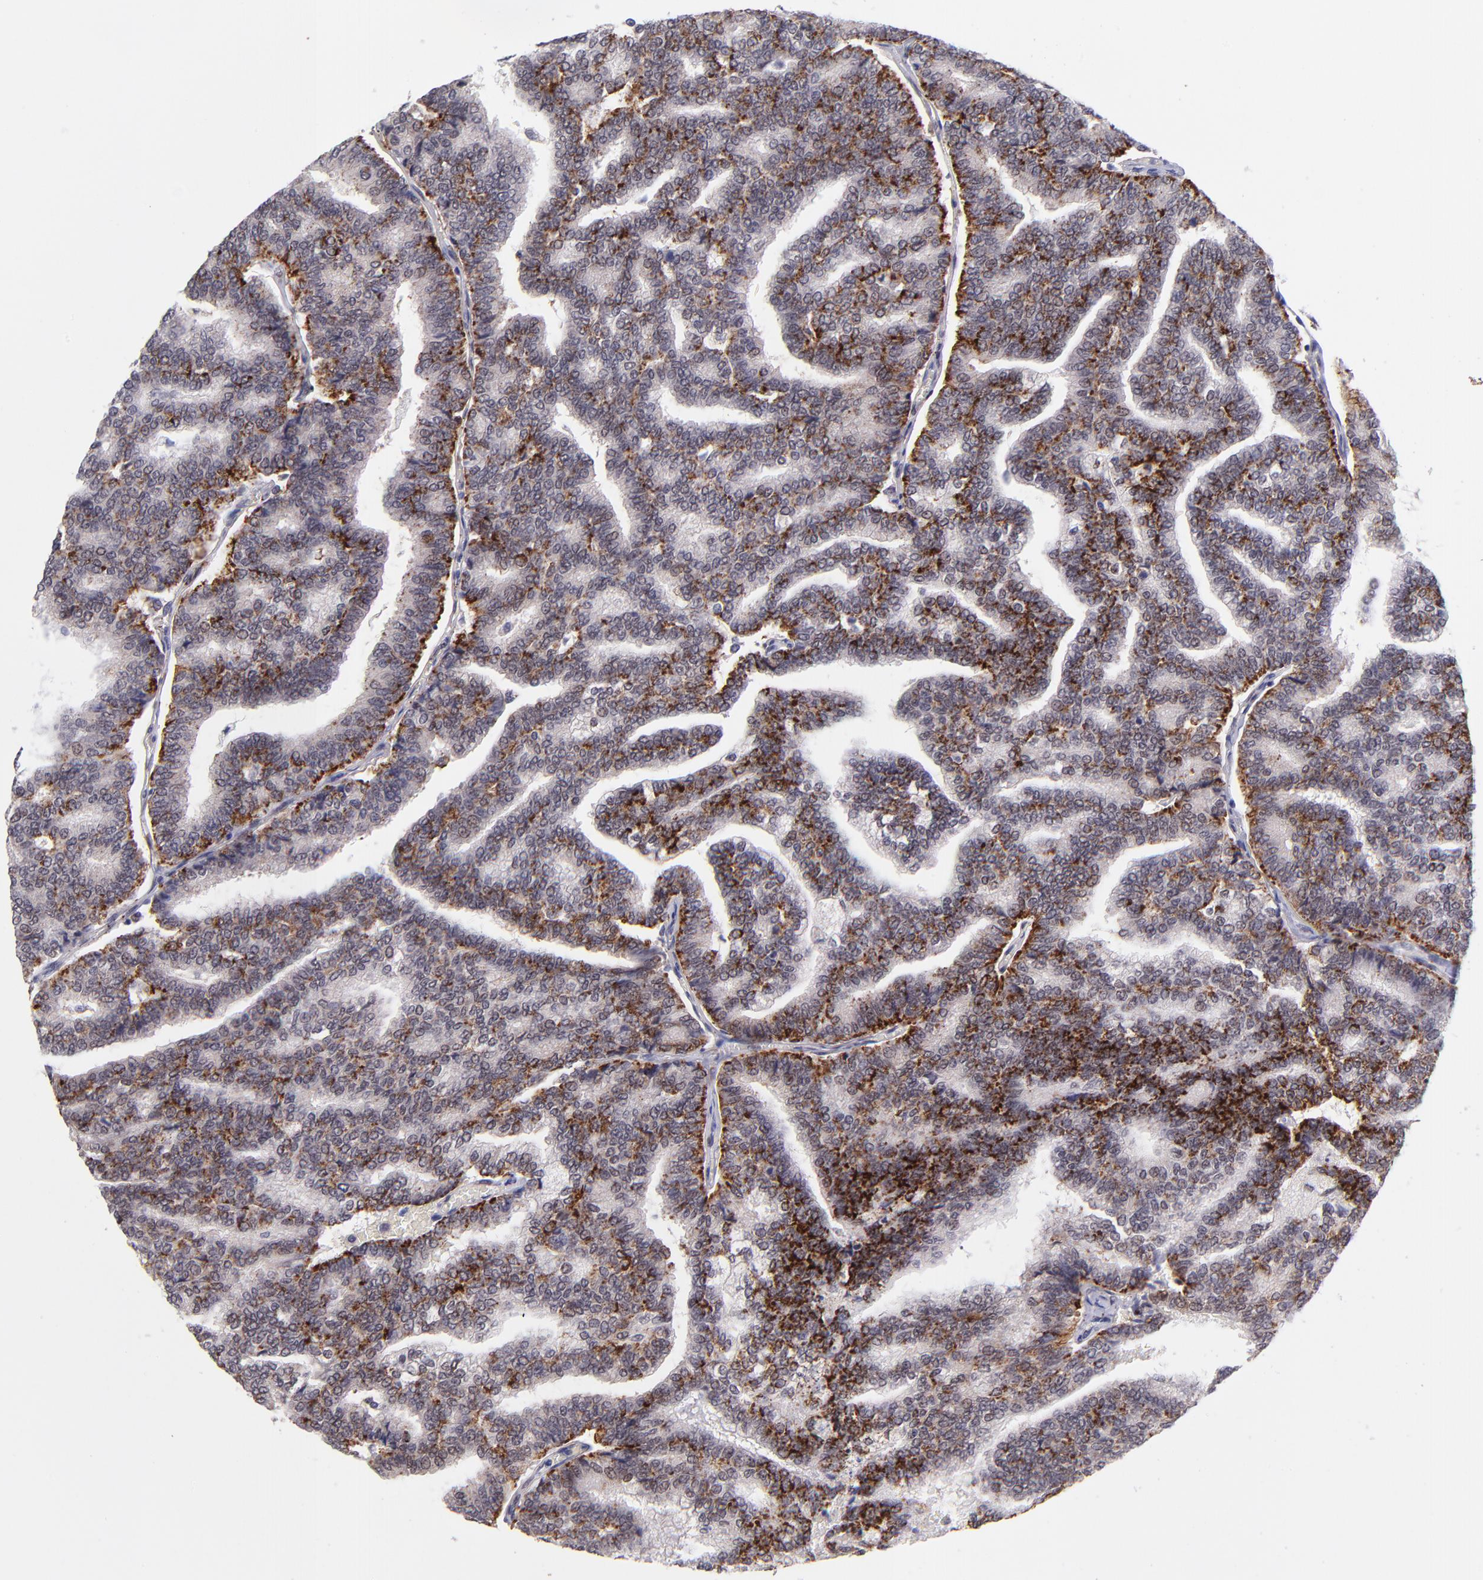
{"staining": {"intensity": "moderate", "quantity": ">75%", "location": "cytoplasmic/membranous"}, "tissue": "thyroid cancer", "cell_type": "Tumor cells", "image_type": "cancer", "snomed": [{"axis": "morphology", "description": "Papillary adenocarcinoma, NOS"}, {"axis": "topography", "description": "Thyroid gland"}], "caption": "A brown stain labels moderate cytoplasmic/membranous expression of a protein in thyroid cancer tumor cells.", "gene": "SOX6", "patient": {"sex": "female", "age": 35}}